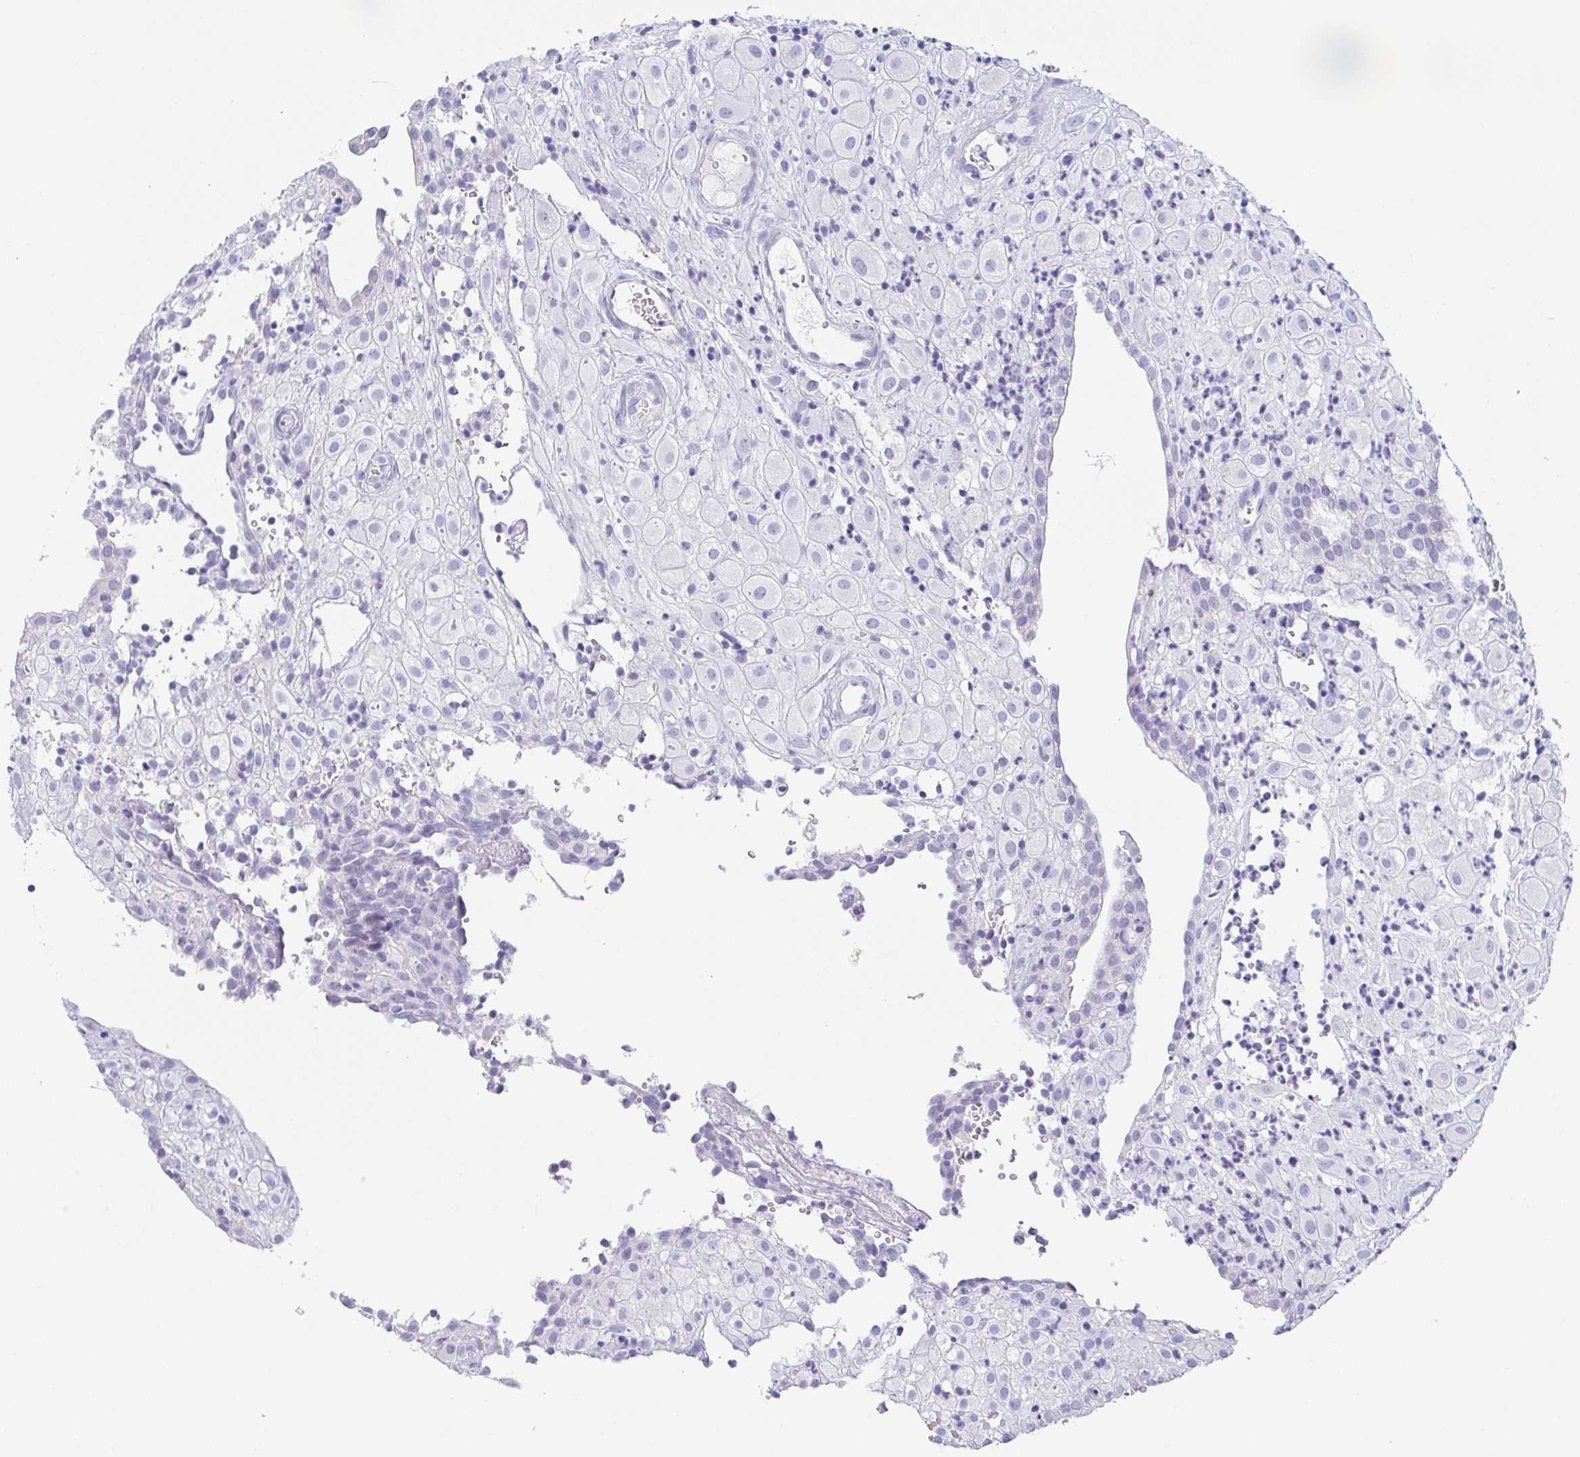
{"staining": {"intensity": "negative", "quantity": "none", "location": "none"}, "tissue": "placenta", "cell_type": "Decidual cells", "image_type": "normal", "snomed": [{"axis": "morphology", "description": "Normal tissue, NOS"}, {"axis": "topography", "description": "Placenta"}], "caption": "This is an immunohistochemistry histopathology image of normal human placenta. There is no positivity in decidual cells.", "gene": "ENSG00000275778", "patient": {"sex": "female", "age": 24}}